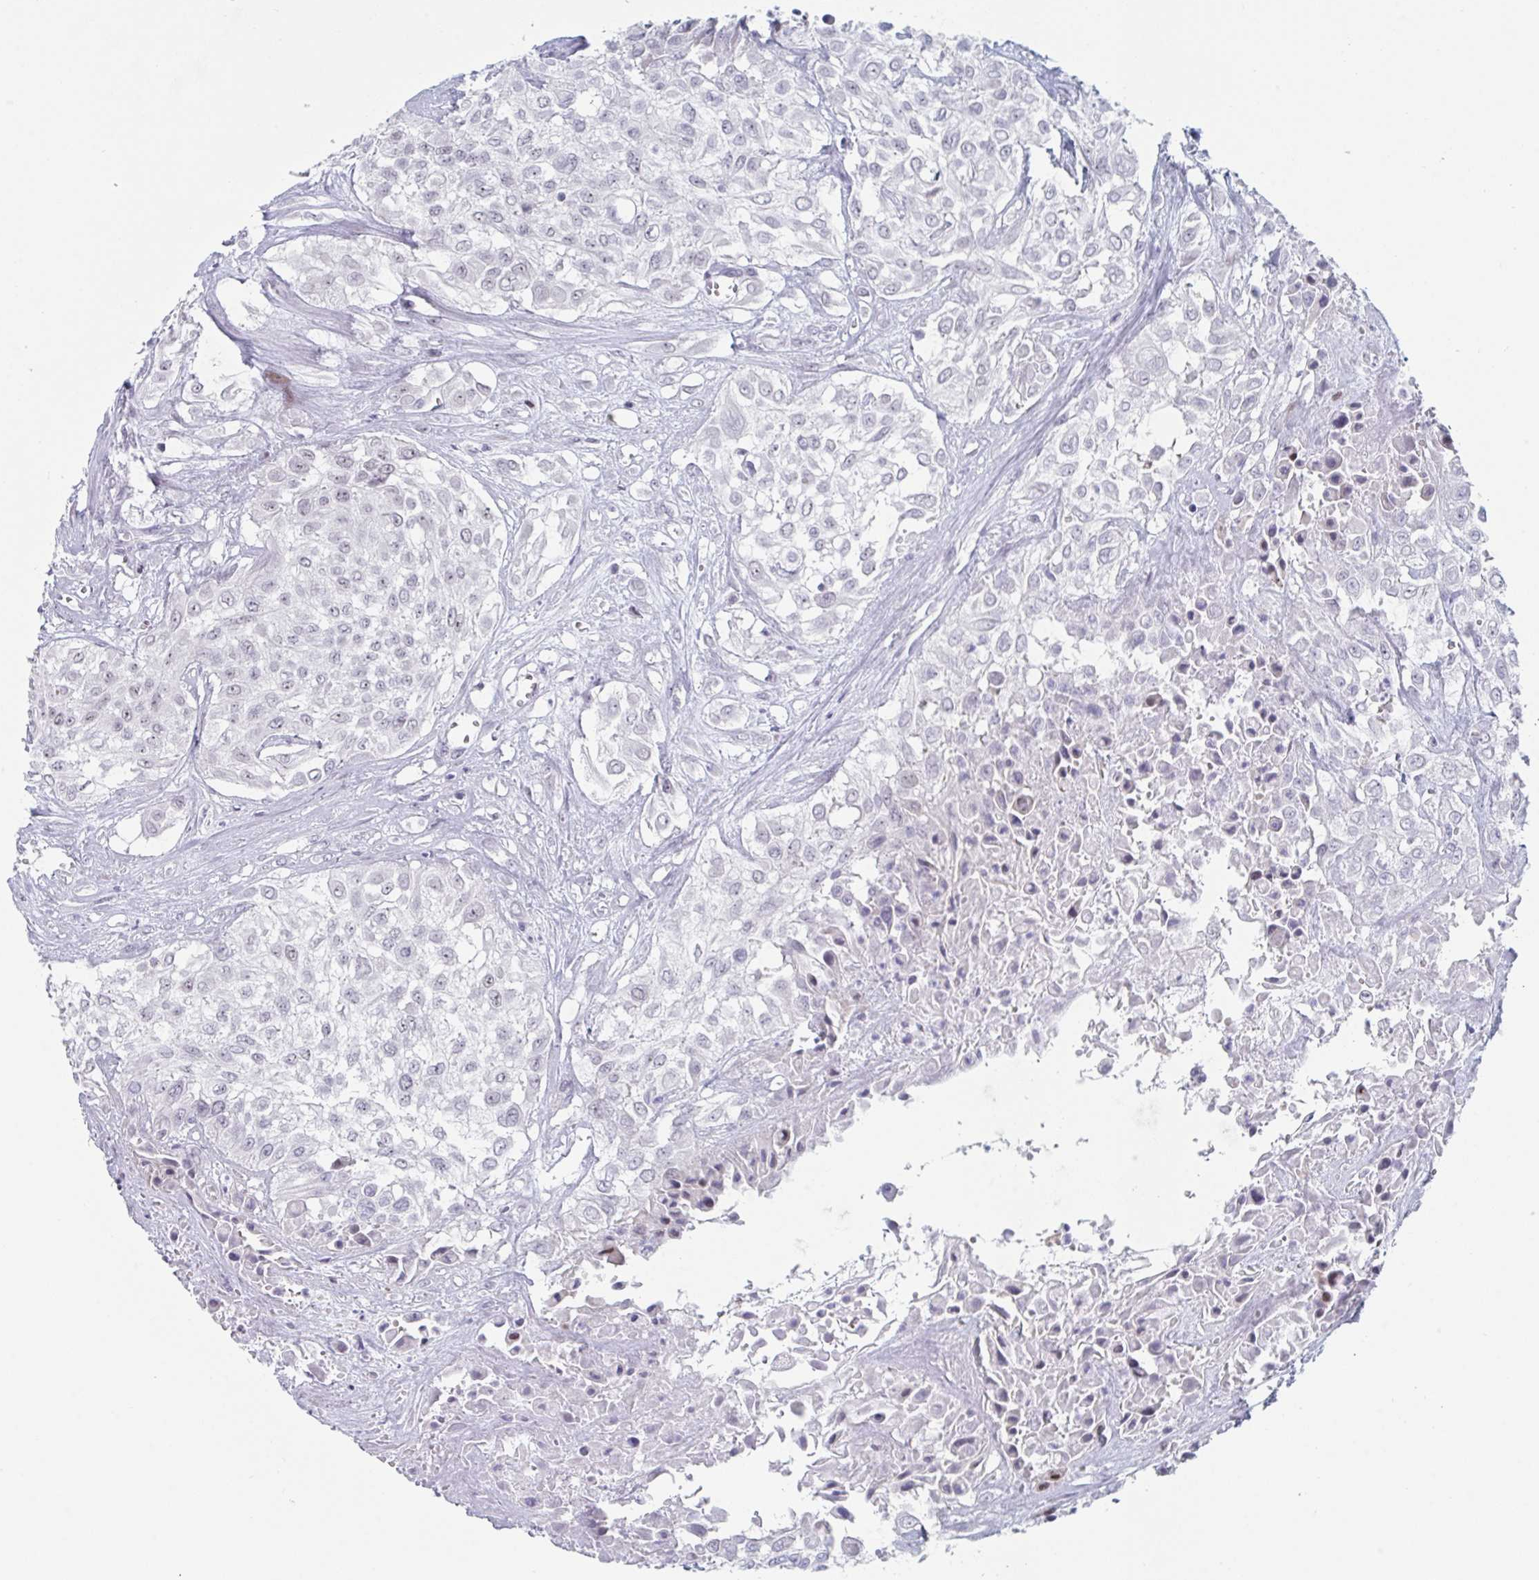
{"staining": {"intensity": "weak", "quantity": "<25%", "location": "nuclear"}, "tissue": "urothelial cancer", "cell_type": "Tumor cells", "image_type": "cancer", "snomed": [{"axis": "morphology", "description": "Urothelial carcinoma, High grade"}, {"axis": "topography", "description": "Urinary bladder"}], "caption": "IHC photomicrograph of human high-grade urothelial carcinoma stained for a protein (brown), which exhibits no expression in tumor cells.", "gene": "NR1H2", "patient": {"sex": "male", "age": 57}}